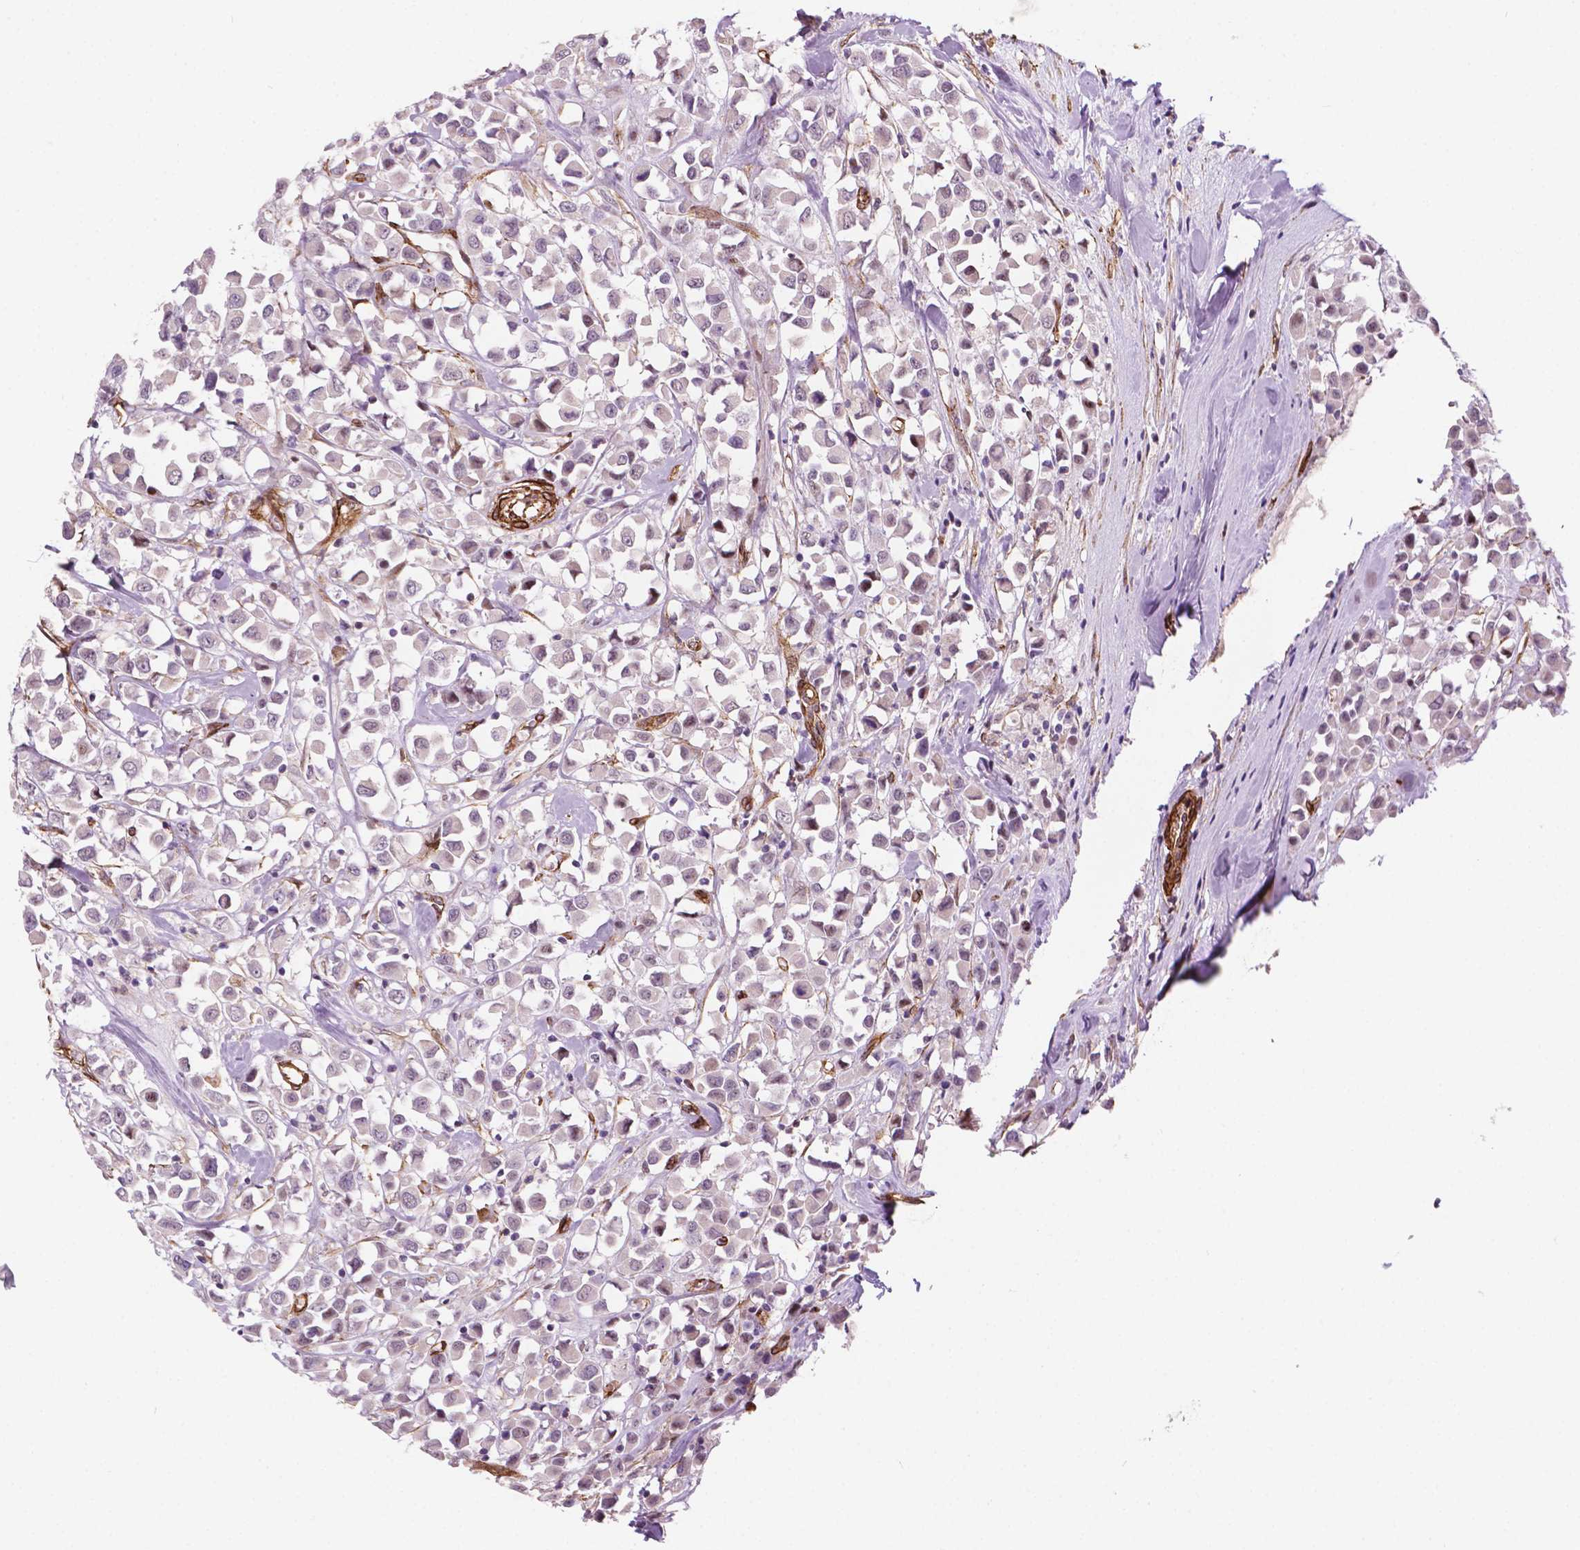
{"staining": {"intensity": "negative", "quantity": "none", "location": "none"}, "tissue": "breast cancer", "cell_type": "Tumor cells", "image_type": "cancer", "snomed": [{"axis": "morphology", "description": "Duct carcinoma"}, {"axis": "topography", "description": "Breast"}], "caption": "The image displays no staining of tumor cells in breast cancer.", "gene": "EGFL8", "patient": {"sex": "female", "age": 61}}